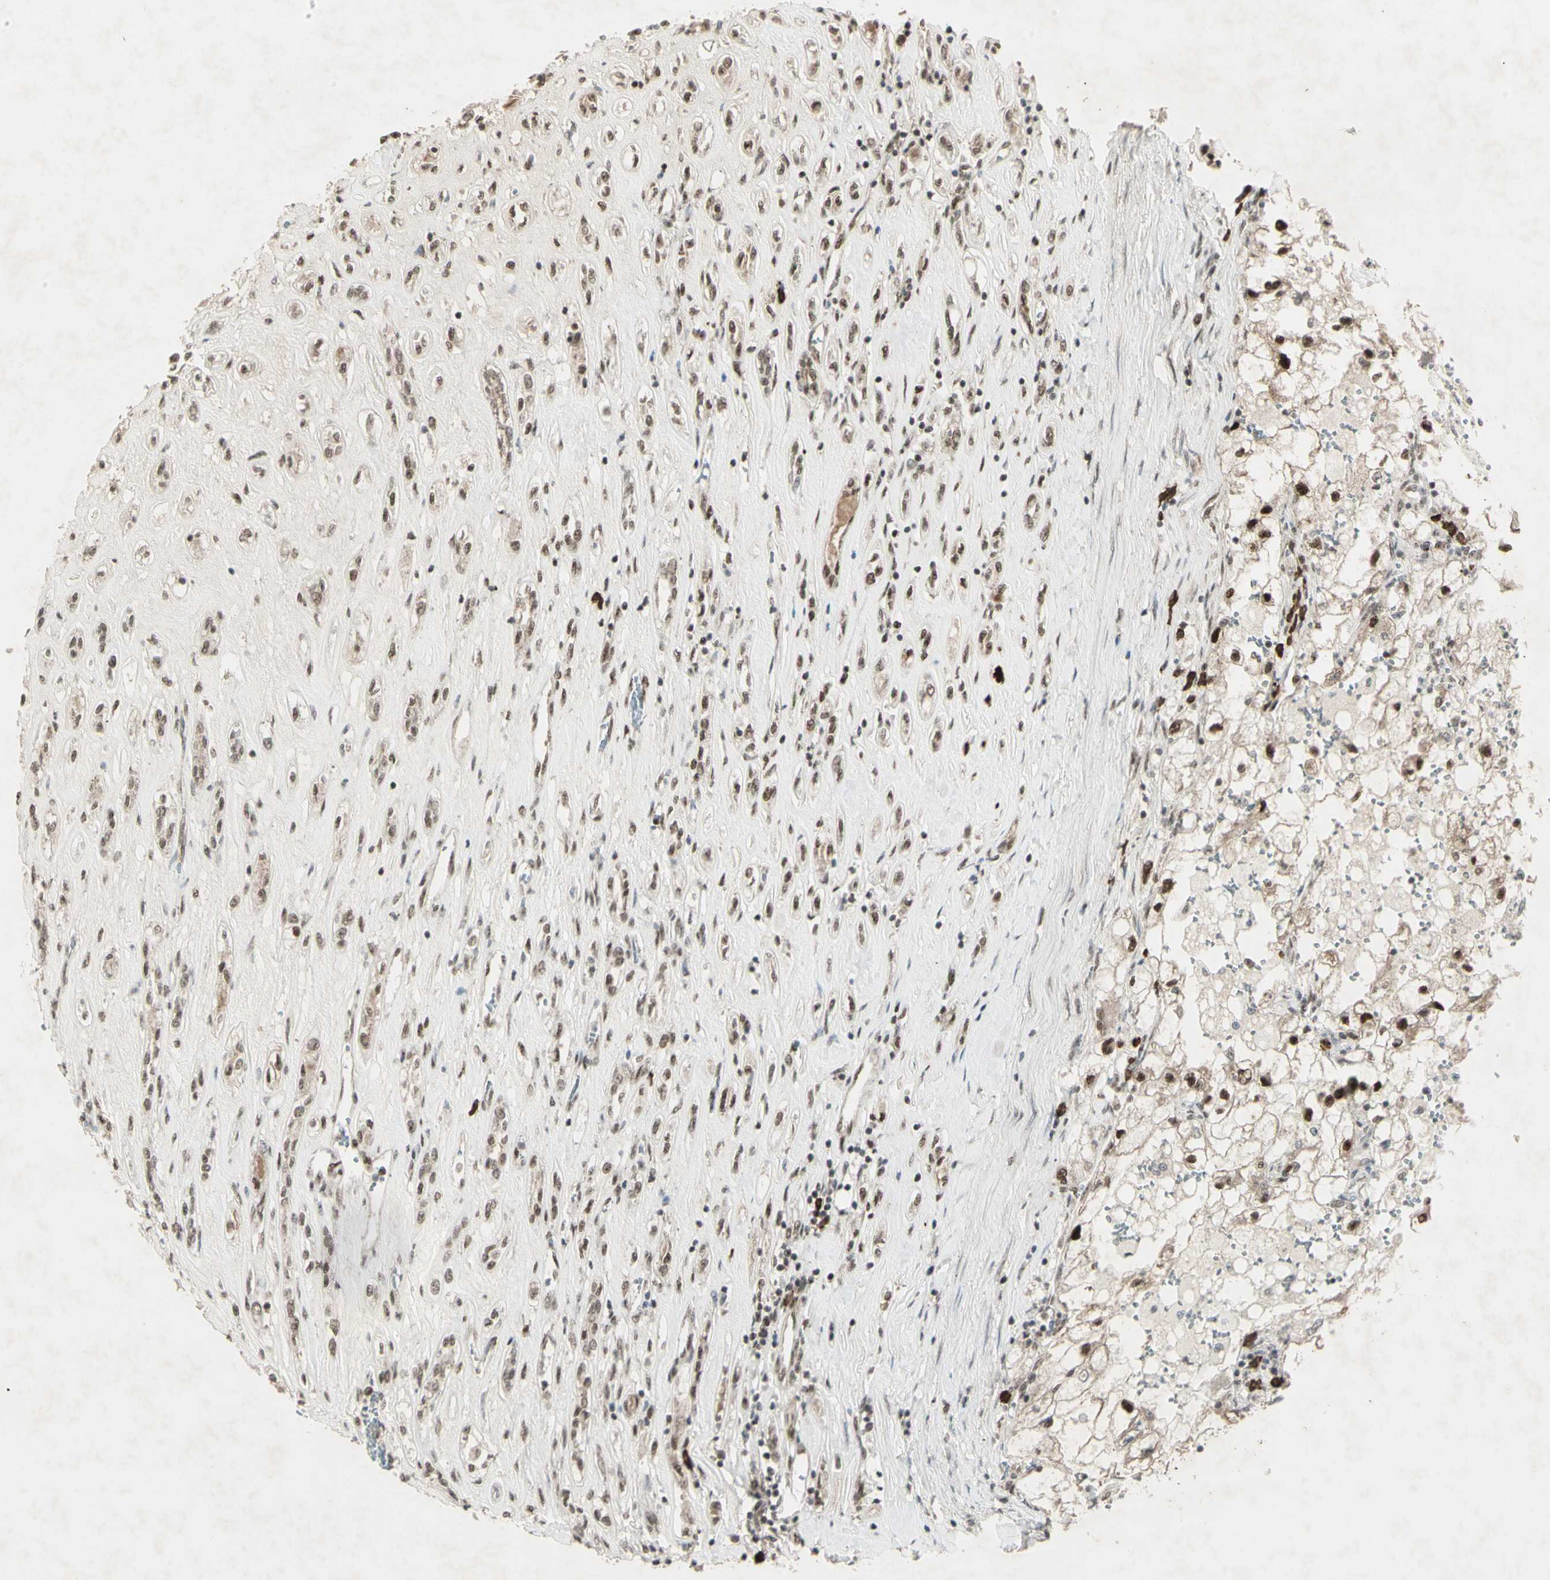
{"staining": {"intensity": "moderate", "quantity": ">75%", "location": "cytoplasmic/membranous,nuclear"}, "tissue": "renal cancer", "cell_type": "Tumor cells", "image_type": "cancer", "snomed": [{"axis": "morphology", "description": "Adenocarcinoma, NOS"}, {"axis": "topography", "description": "Kidney"}], "caption": "Renal cancer (adenocarcinoma) was stained to show a protein in brown. There is medium levels of moderate cytoplasmic/membranous and nuclear staining in about >75% of tumor cells. (Brightfield microscopy of DAB IHC at high magnification).", "gene": "CCNT1", "patient": {"sex": "female", "age": 70}}